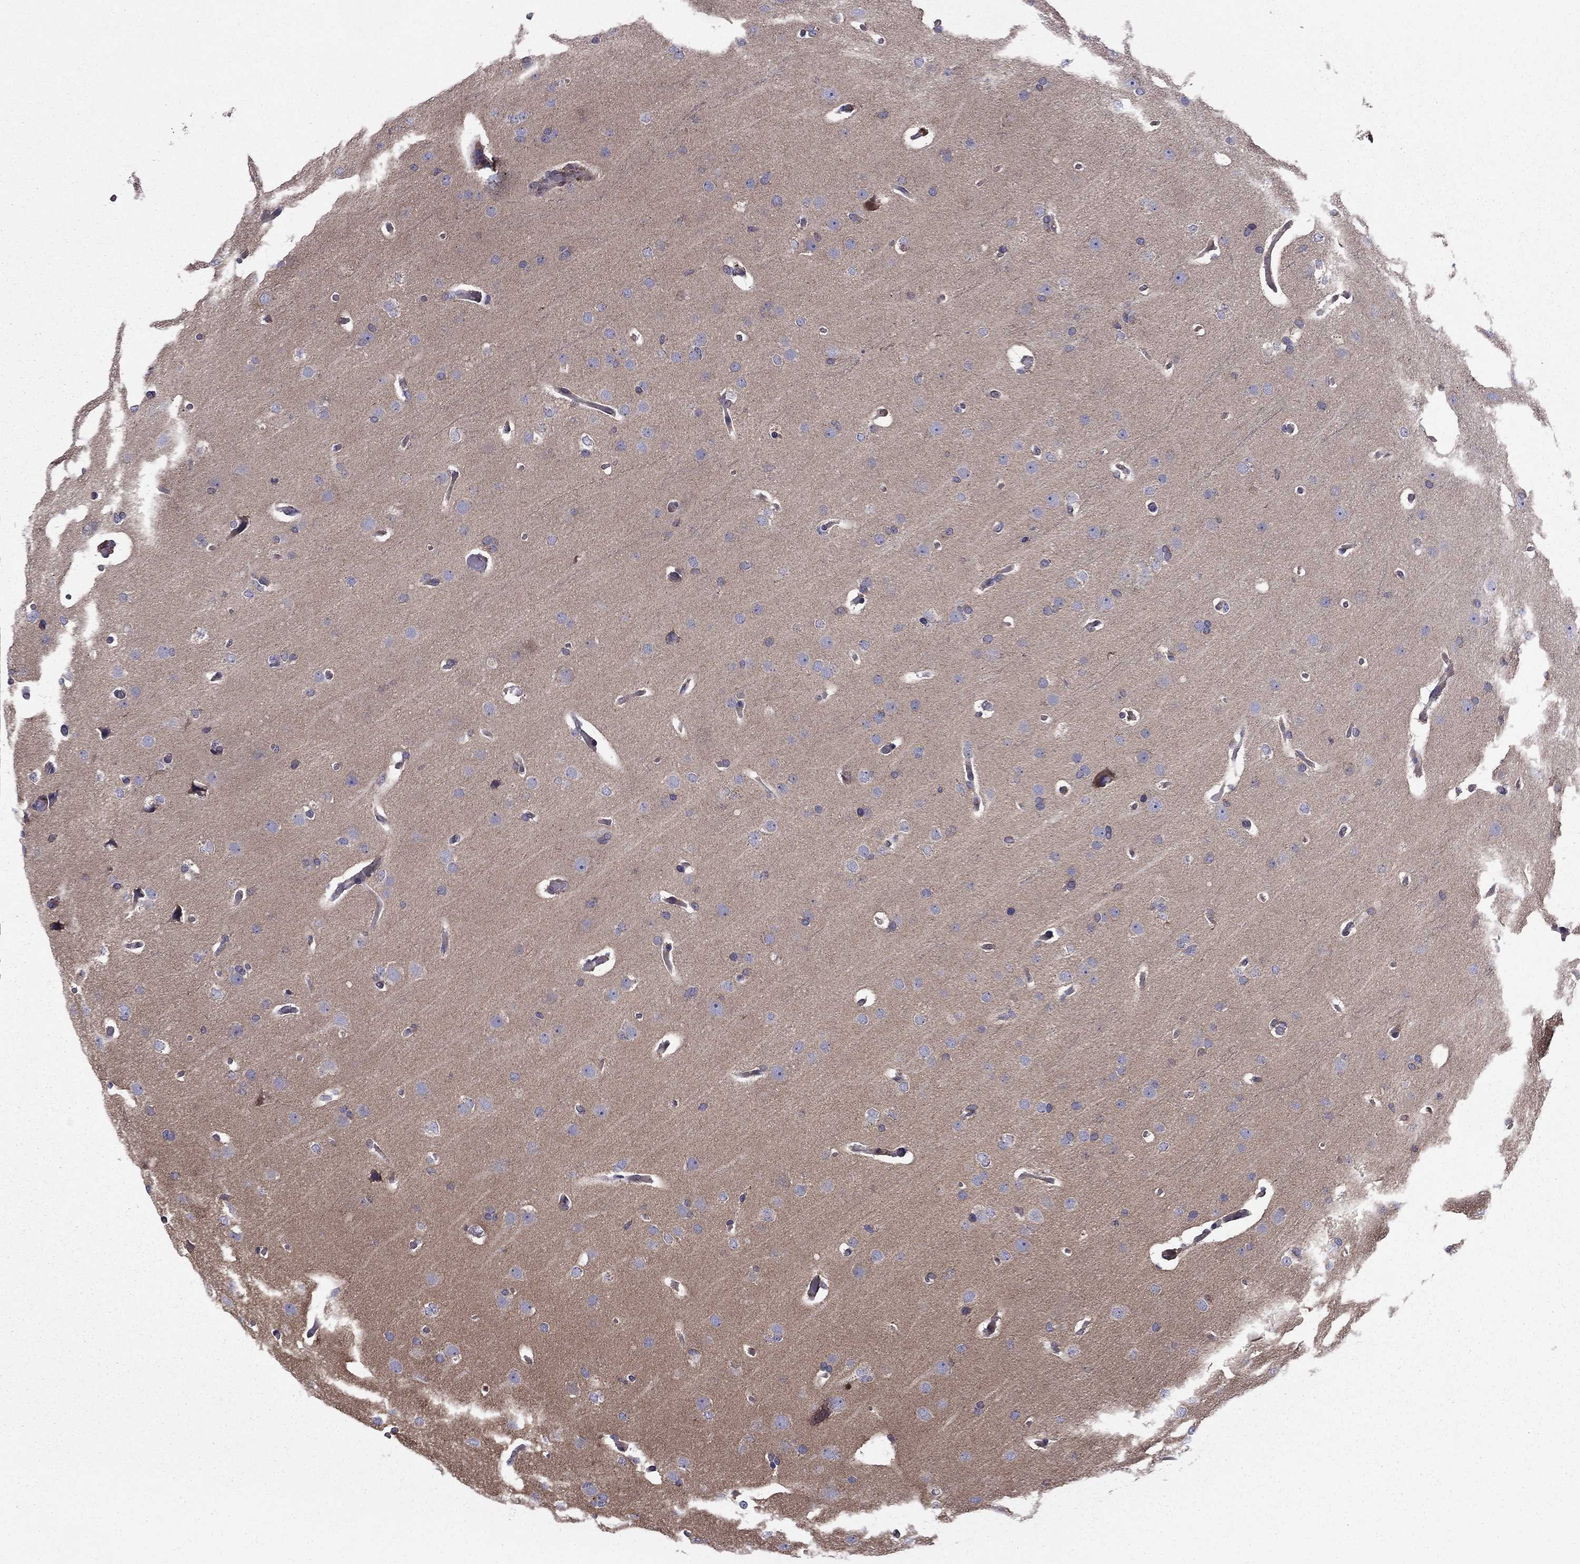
{"staining": {"intensity": "negative", "quantity": "none", "location": "none"}, "tissue": "glioma", "cell_type": "Tumor cells", "image_type": "cancer", "snomed": [{"axis": "morphology", "description": "Glioma, malignant, Low grade"}, {"axis": "topography", "description": "Brain"}], "caption": "Tumor cells are negative for protein expression in human low-grade glioma (malignant).", "gene": "ALG6", "patient": {"sex": "male", "age": 41}}